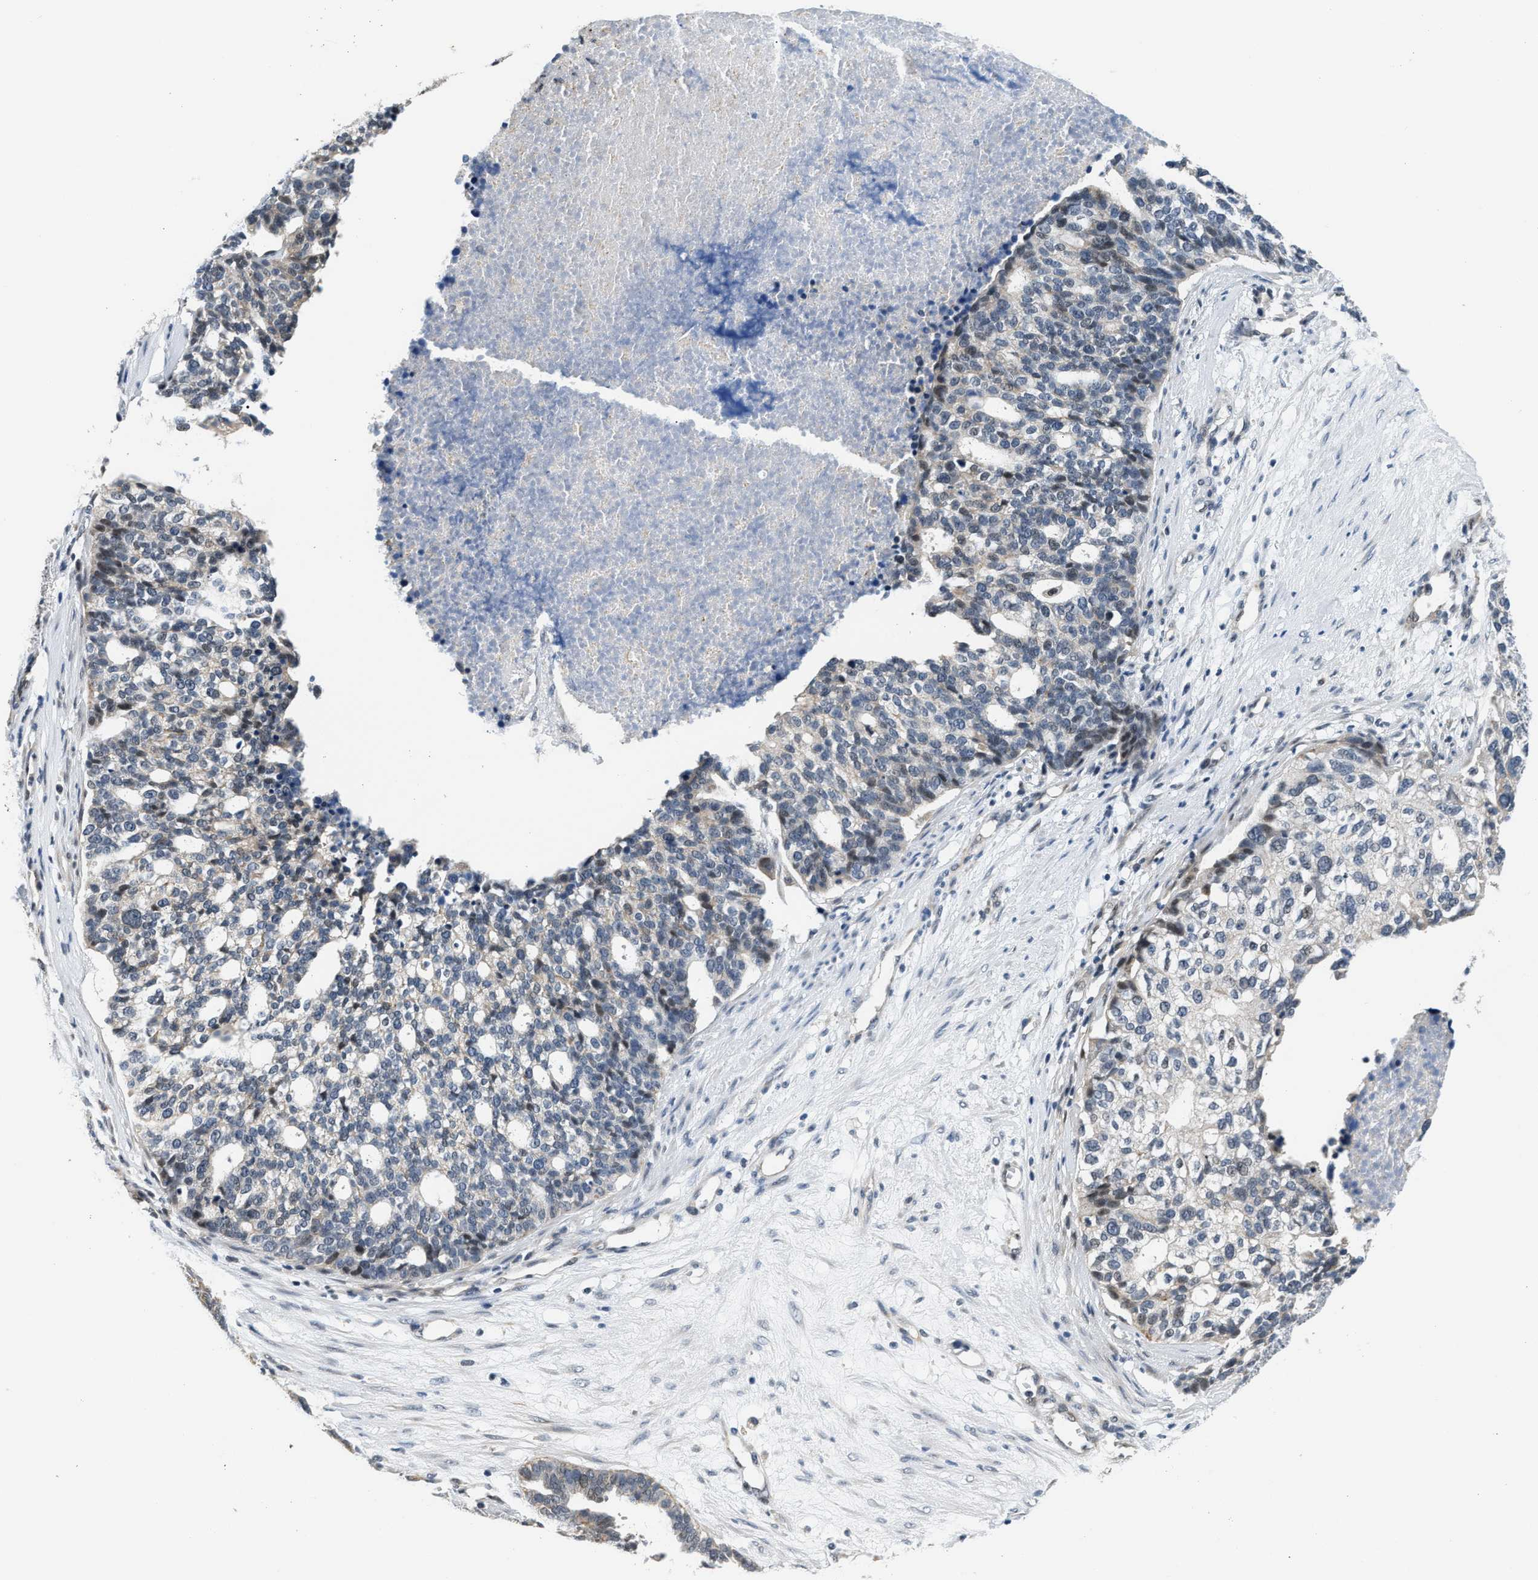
{"staining": {"intensity": "weak", "quantity": "<25%", "location": "cytoplasmic/membranous,nuclear"}, "tissue": "ovarian cancer", "cell_type": "Tumor cells", "image_type": "cancer", "snomed": [{"axis": "morphology", "description": "Cystadenocarcinoma, serous, NOS"}, {"axis": "topography", "description": "Ovary"}], "caption": "Immunohistochemistry histopathology image of neoplastic tissue: serous cystadenocarcinoma (ovarian) stained with DAB (3,3'-diaminobenzidine) reveals no significant protein positivity in tumor cells.", "gene": "PPM1H", "patient": {"sex": "female", "age": 59}}